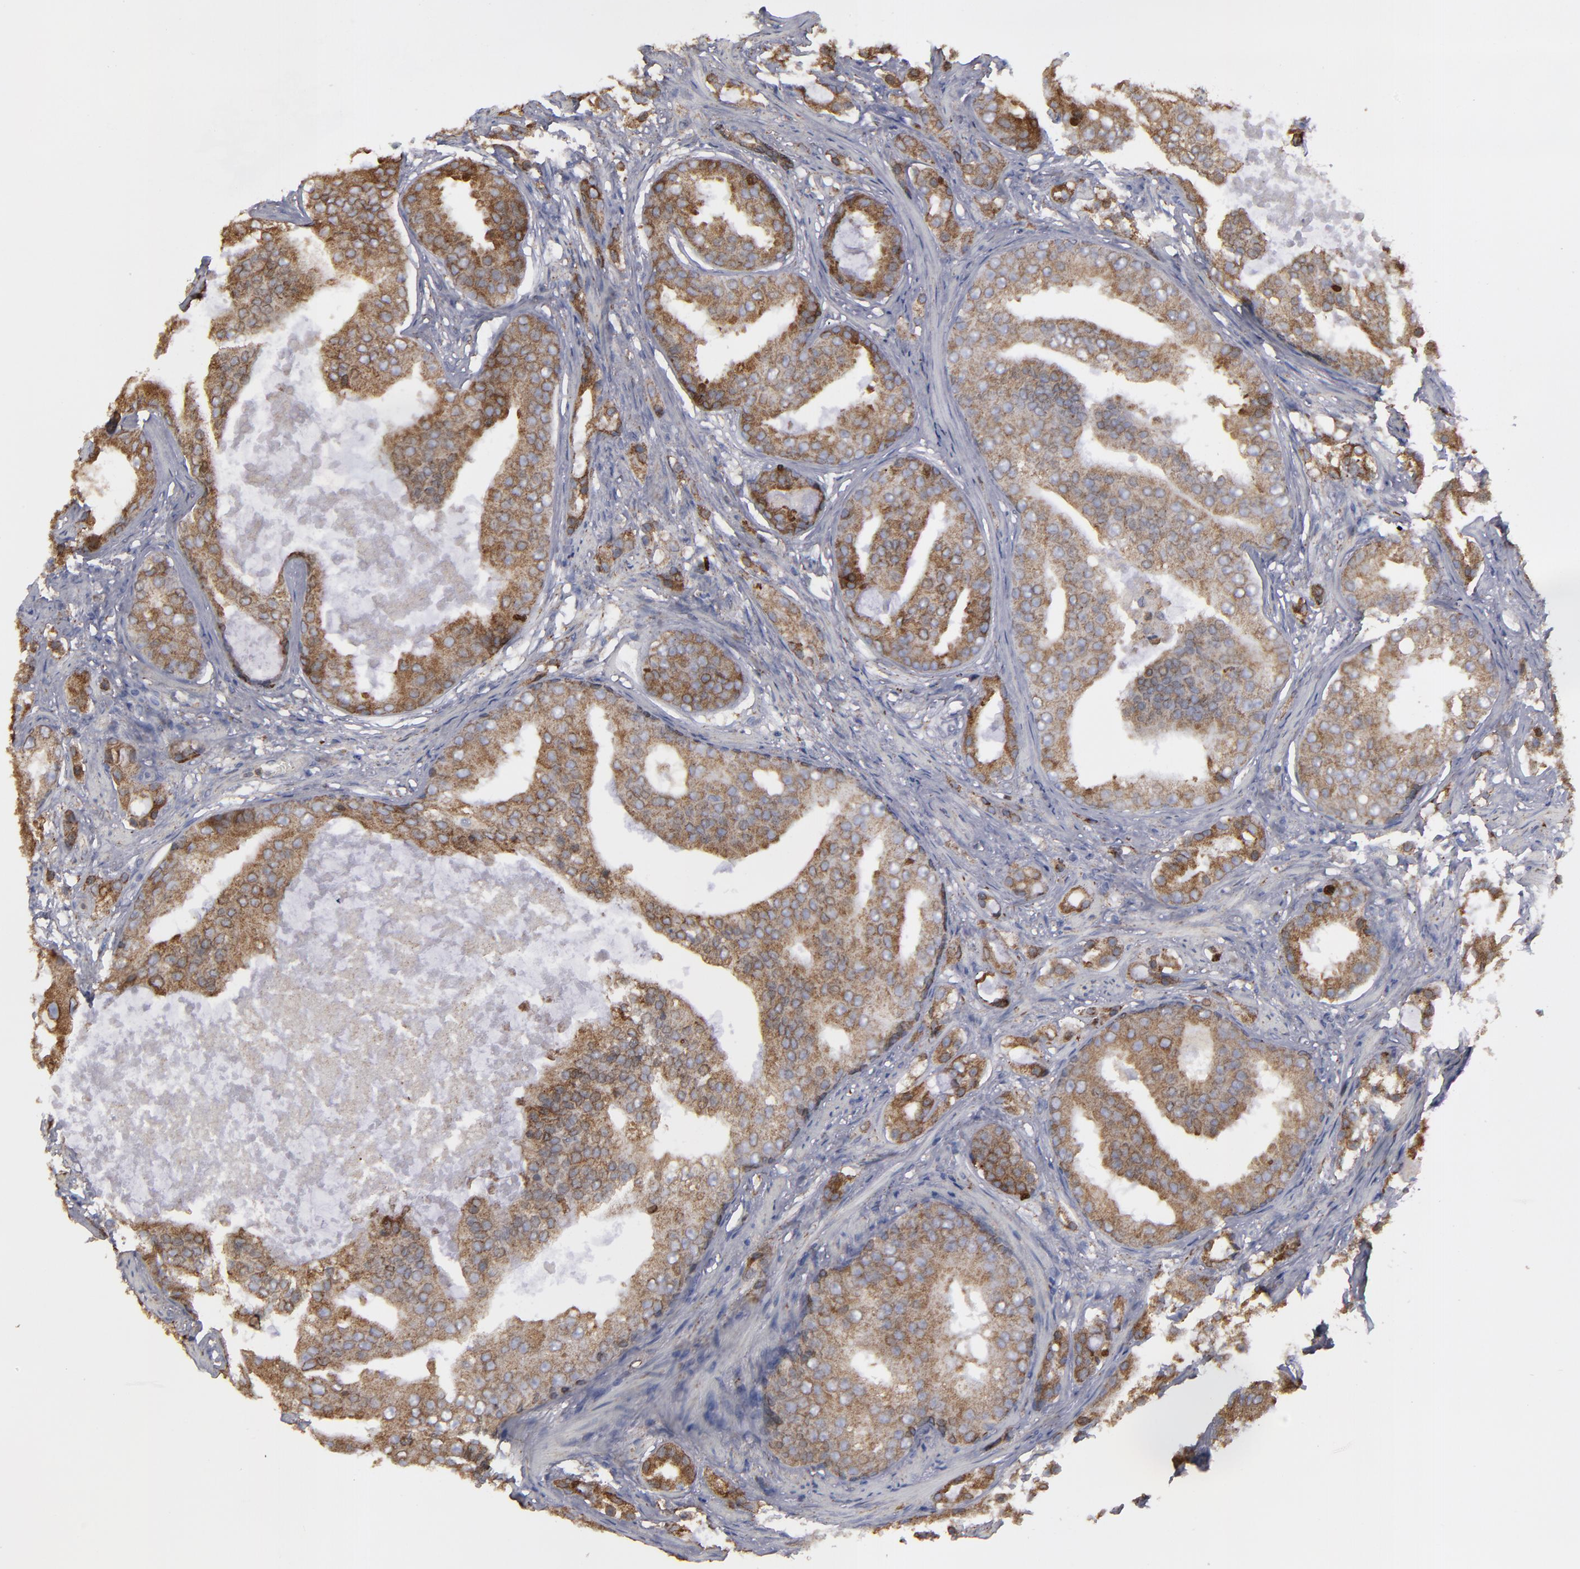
{"staining": {"intensity": "moderate", "quantity": ">75%", "location": "cytoplasmic/membranous"}, "tissue": "prostate cancer", "cell_type": "Tumor cells", "image_type": "cancer", "snomed": [{"axis": "morphology", "description": "Adenocarcinoma, High grade"}, {"axis": "topography", "description": "Prostate"}], "caption": "IHC (DAB (3,3'-diaminobenzidine)) staining of high-grade adenocarcinoma (prostate) demonstrates moderate cytoplasmic/membranous protein positivity in about >75% of tumor cells. The protein is stained brown, and the nuclei are stained in blue (DAB (3,3'-diaminobenzidine) IHC with brightfield microscopy, high magnification).", "gene": "ERLIN2", "patient": {"sex": "male", "age": 68}}